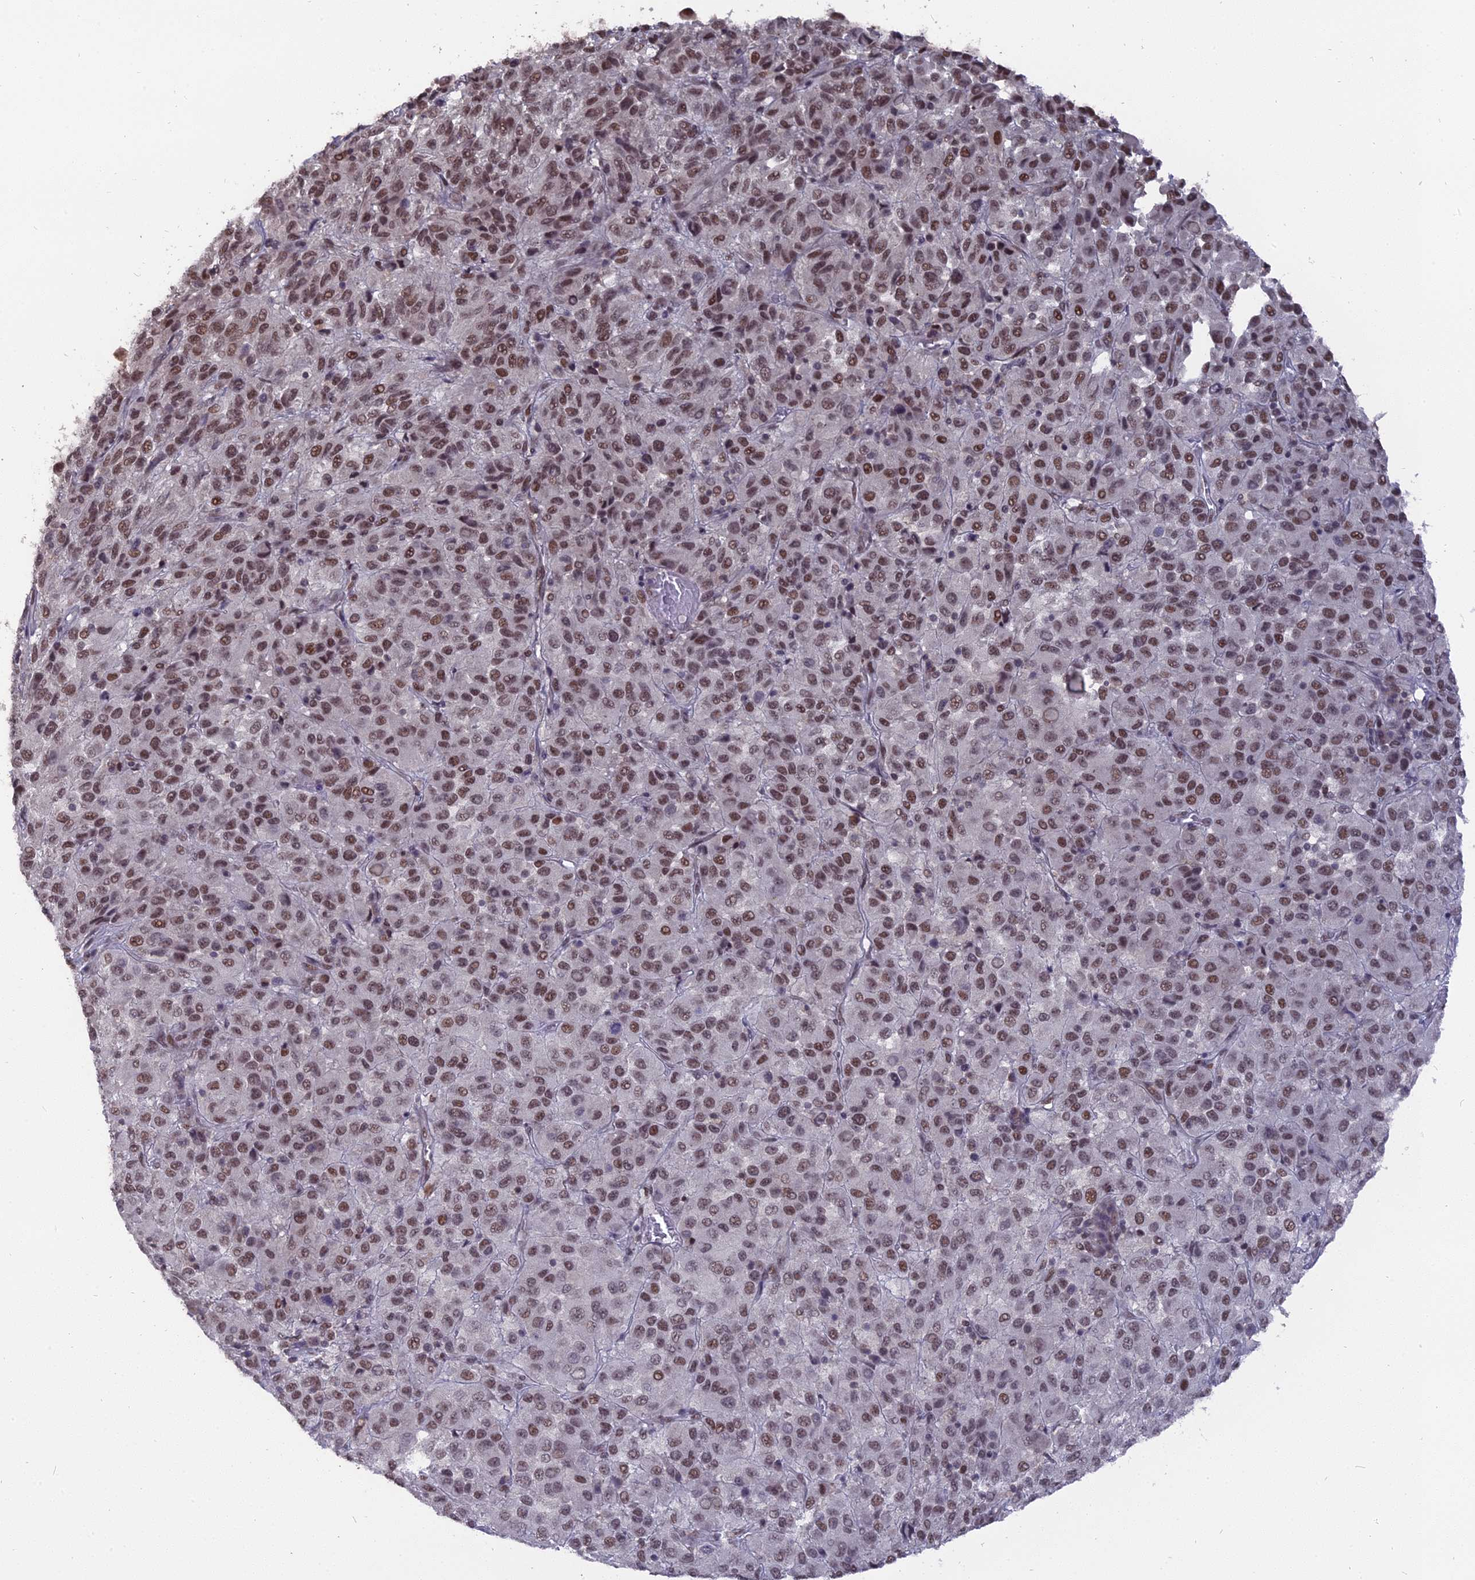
{"staining": {"intensity": "moderate", "quantity": ">75%", "location": "nuclear"}, "tissue": "melanoma", "cell_type": "Tumor cells", "image_type": "cancer", "snomed": [{"axis": "morphology", "description": "Malignant melanoma, Metastatic site"}, {"axis": "topography", "description": "Lung"}], "caption": "There is medium levels of moderate nuclear staining in tumor cells of melanoma, as demonstrated by immunohistochemical staining (brown color).", "gene": "NR1H3", "patient": {"sex": "male", "age": 64}}